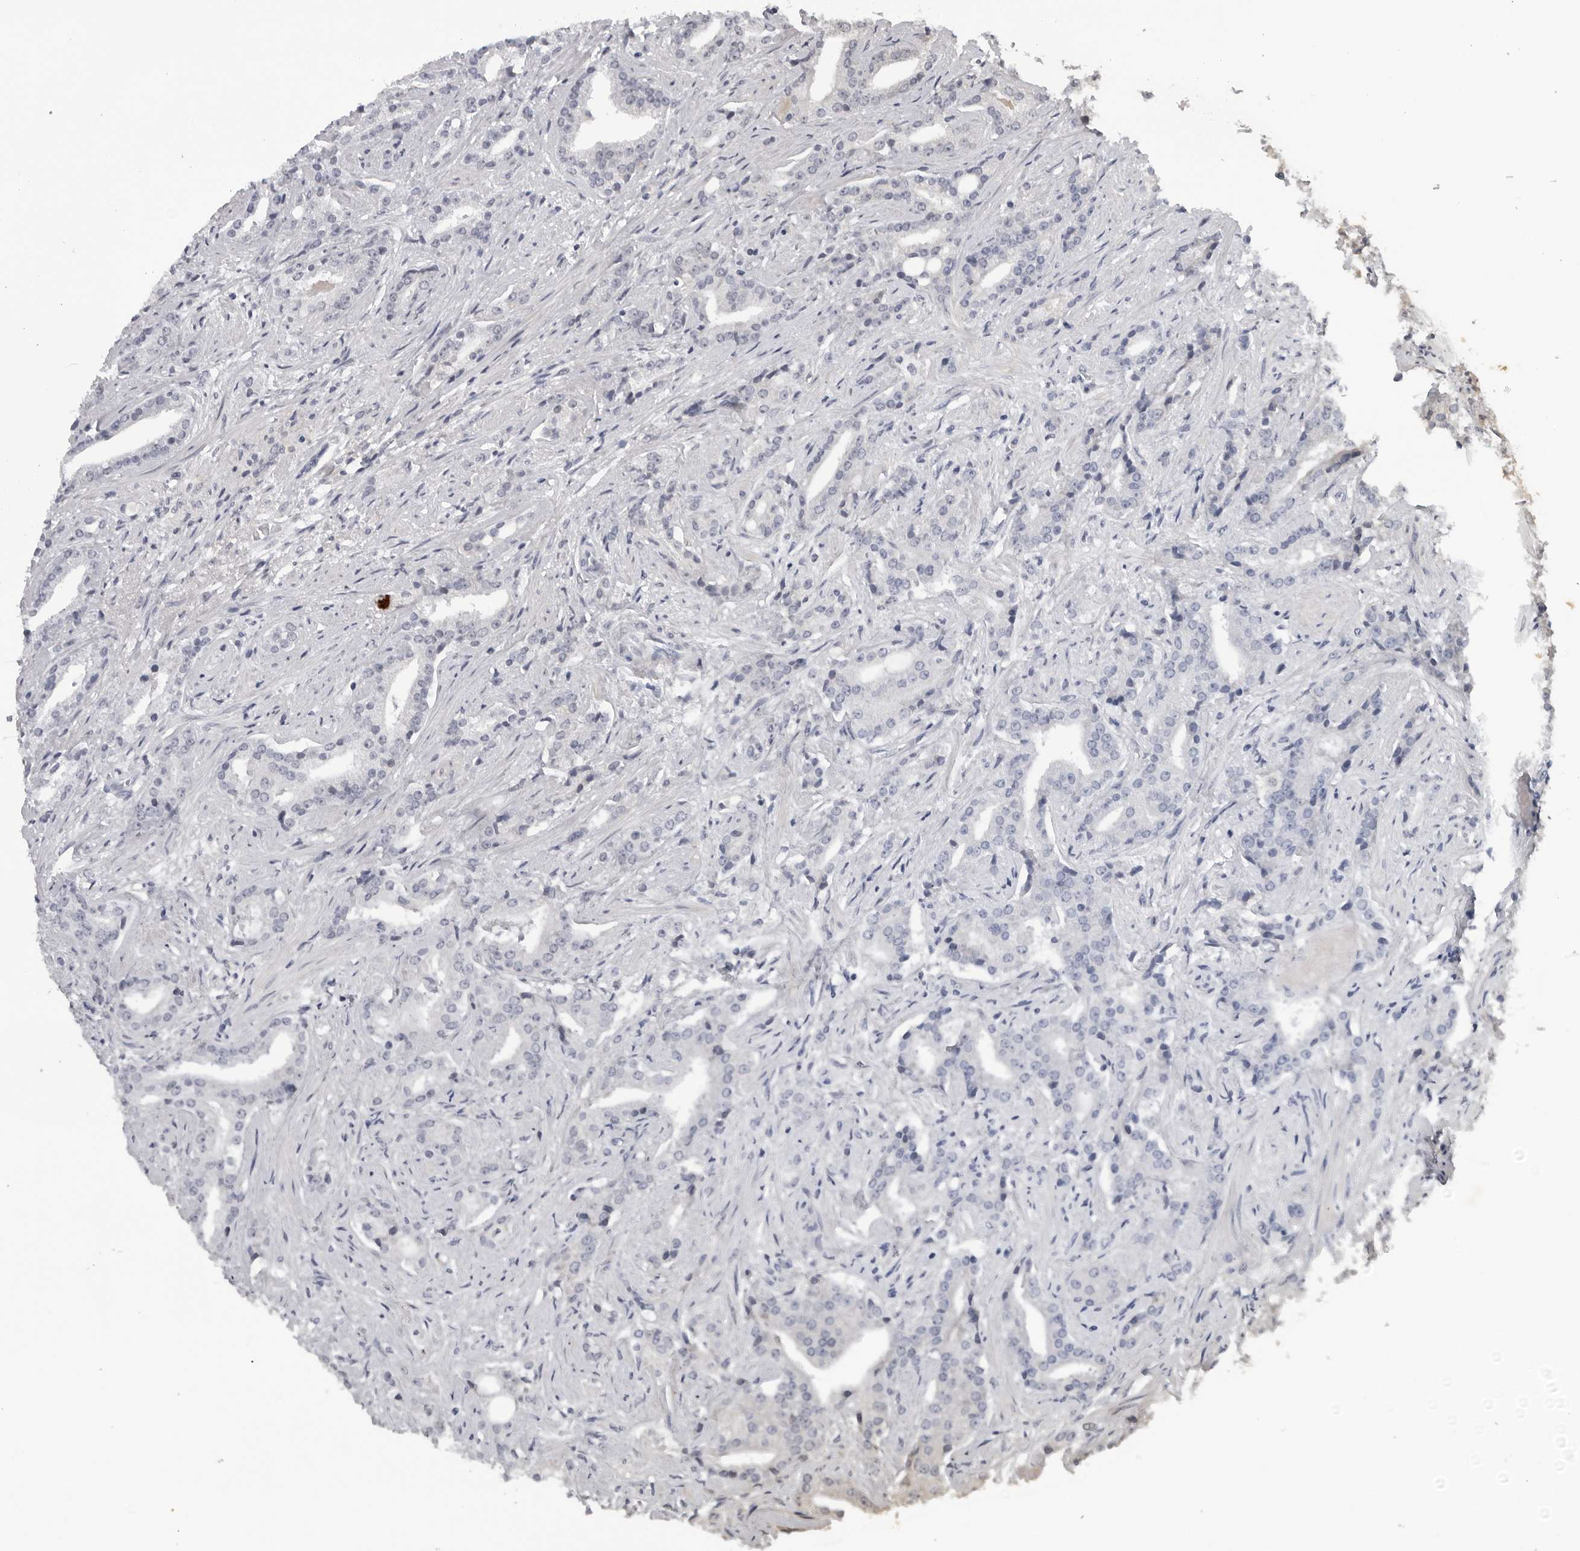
{"staining": {"intensity": "negative", "quantity": "none", "location": "none"}, "tissue": "prostate cancer", "cell_type": "Tumor cells", "image_type": "cancer", "snomed": [{"axis": "morphology", "description": "Adenocarcinoma, Low grade"}, {"axis": "topography", "description": "Prostate"}], "caption": "This is an immunohistochemistry micrograph of human prostate cancer (adenocarcinoma (low-grade)). There is no staining in tumor cells.", "gene": "MAF", "patient": {"sex": "male", "age": 67}}